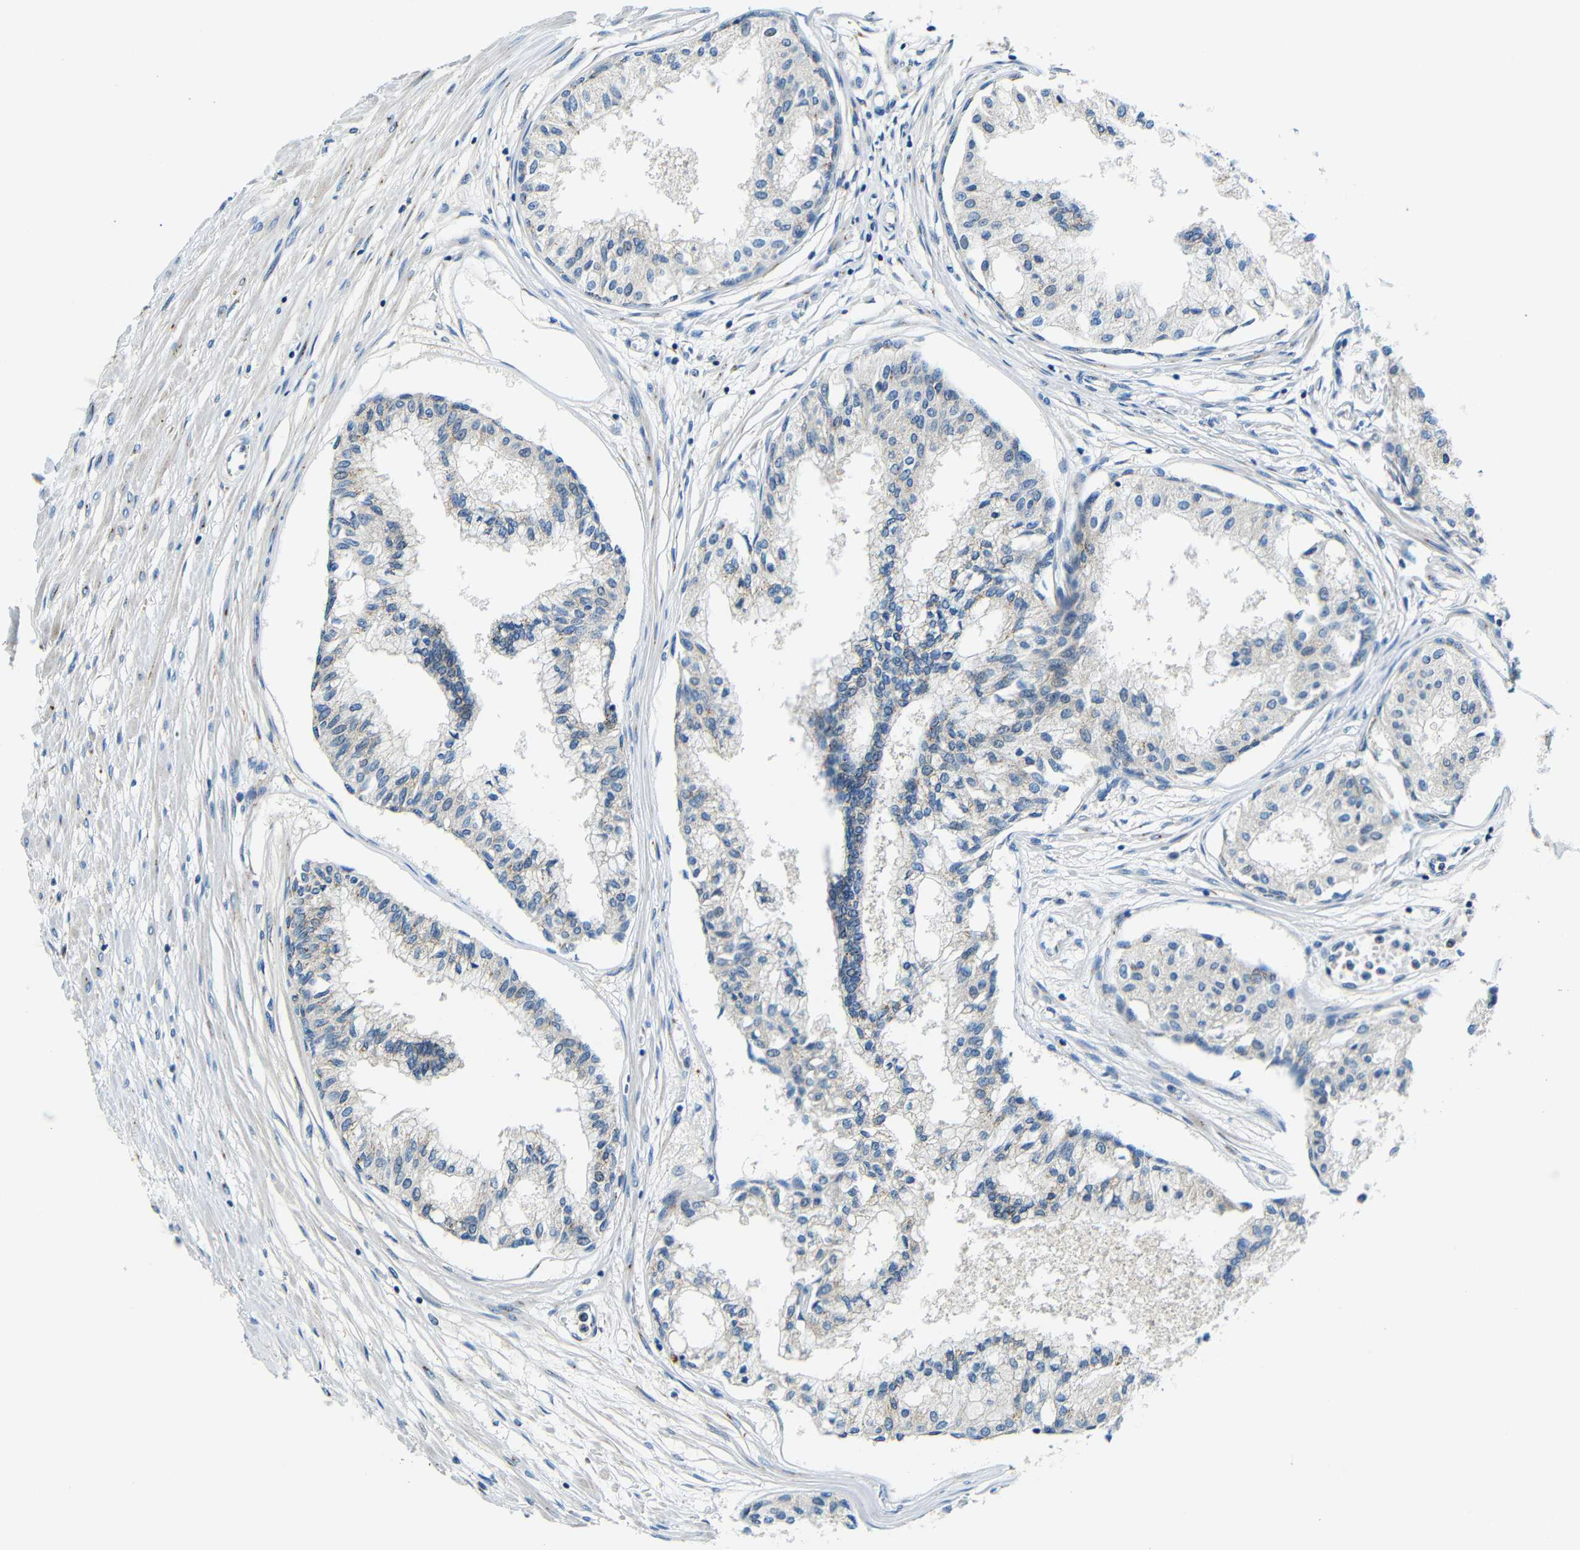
{"staining": {"intensity": "moderate", "quantity": ">75%", "location": "cytoplasmic/membranous"}, "tissue": "prostate", "cell_type": "Glandular cells", "image_type": "normal", "snomed": [{"axis": "morphology", "description": "Normal tissue, NOS"}, {"axis": "topography", "description": "Prostate"}, {"axis": "topography", "description": "Seminal veicle"}], "caption": "High-power microscopy captured an immunohistochemistry (IHC) photomicrograph of benign prostate, revealing moderate cytoplasmic/membranous staining in about >75% of glandular cells. (Brightfield microscopy of DAB IHC at high magnification).", "gene": "USO1", "patient": {"sex": "male", "age": 60}}